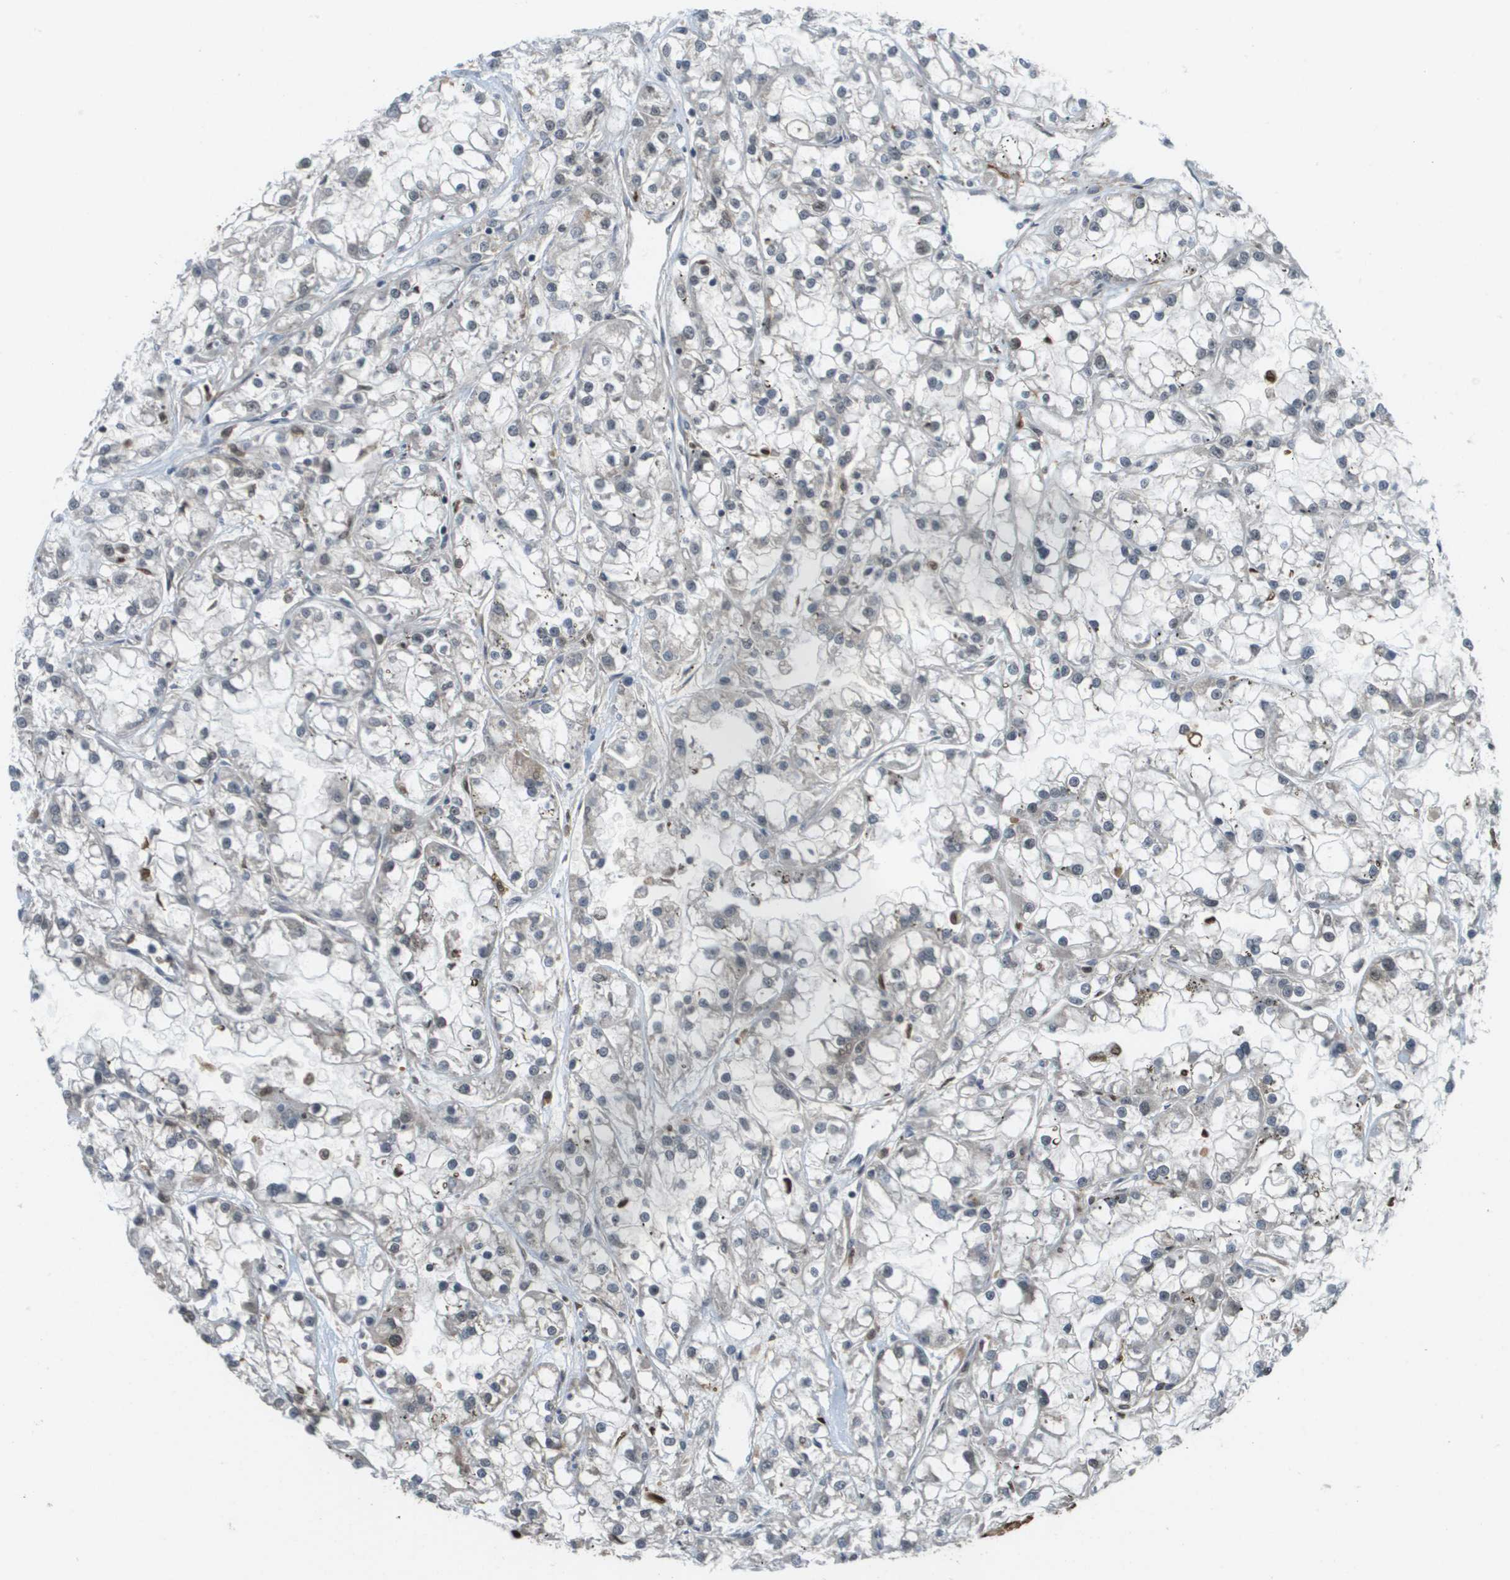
{"staining": {"intensity": "weak", "quantity": "<25%", "location": "cytoplasmic/membranous,nuclear"}, "tissue": "renal cancer", "cell_type": "Tumor cells", "image_type": "cancer", "snomed": [{"axis": "morphology", "description": "Adenocarcinoma, NOS"}, {"axis": "topography", "description": "Kidney"}], "caption": "Tumor cells show no significant protein staining in renal adenocarcinoma.", "gene": "PRCC", "patient": {"sex": "female", "age": 52}}